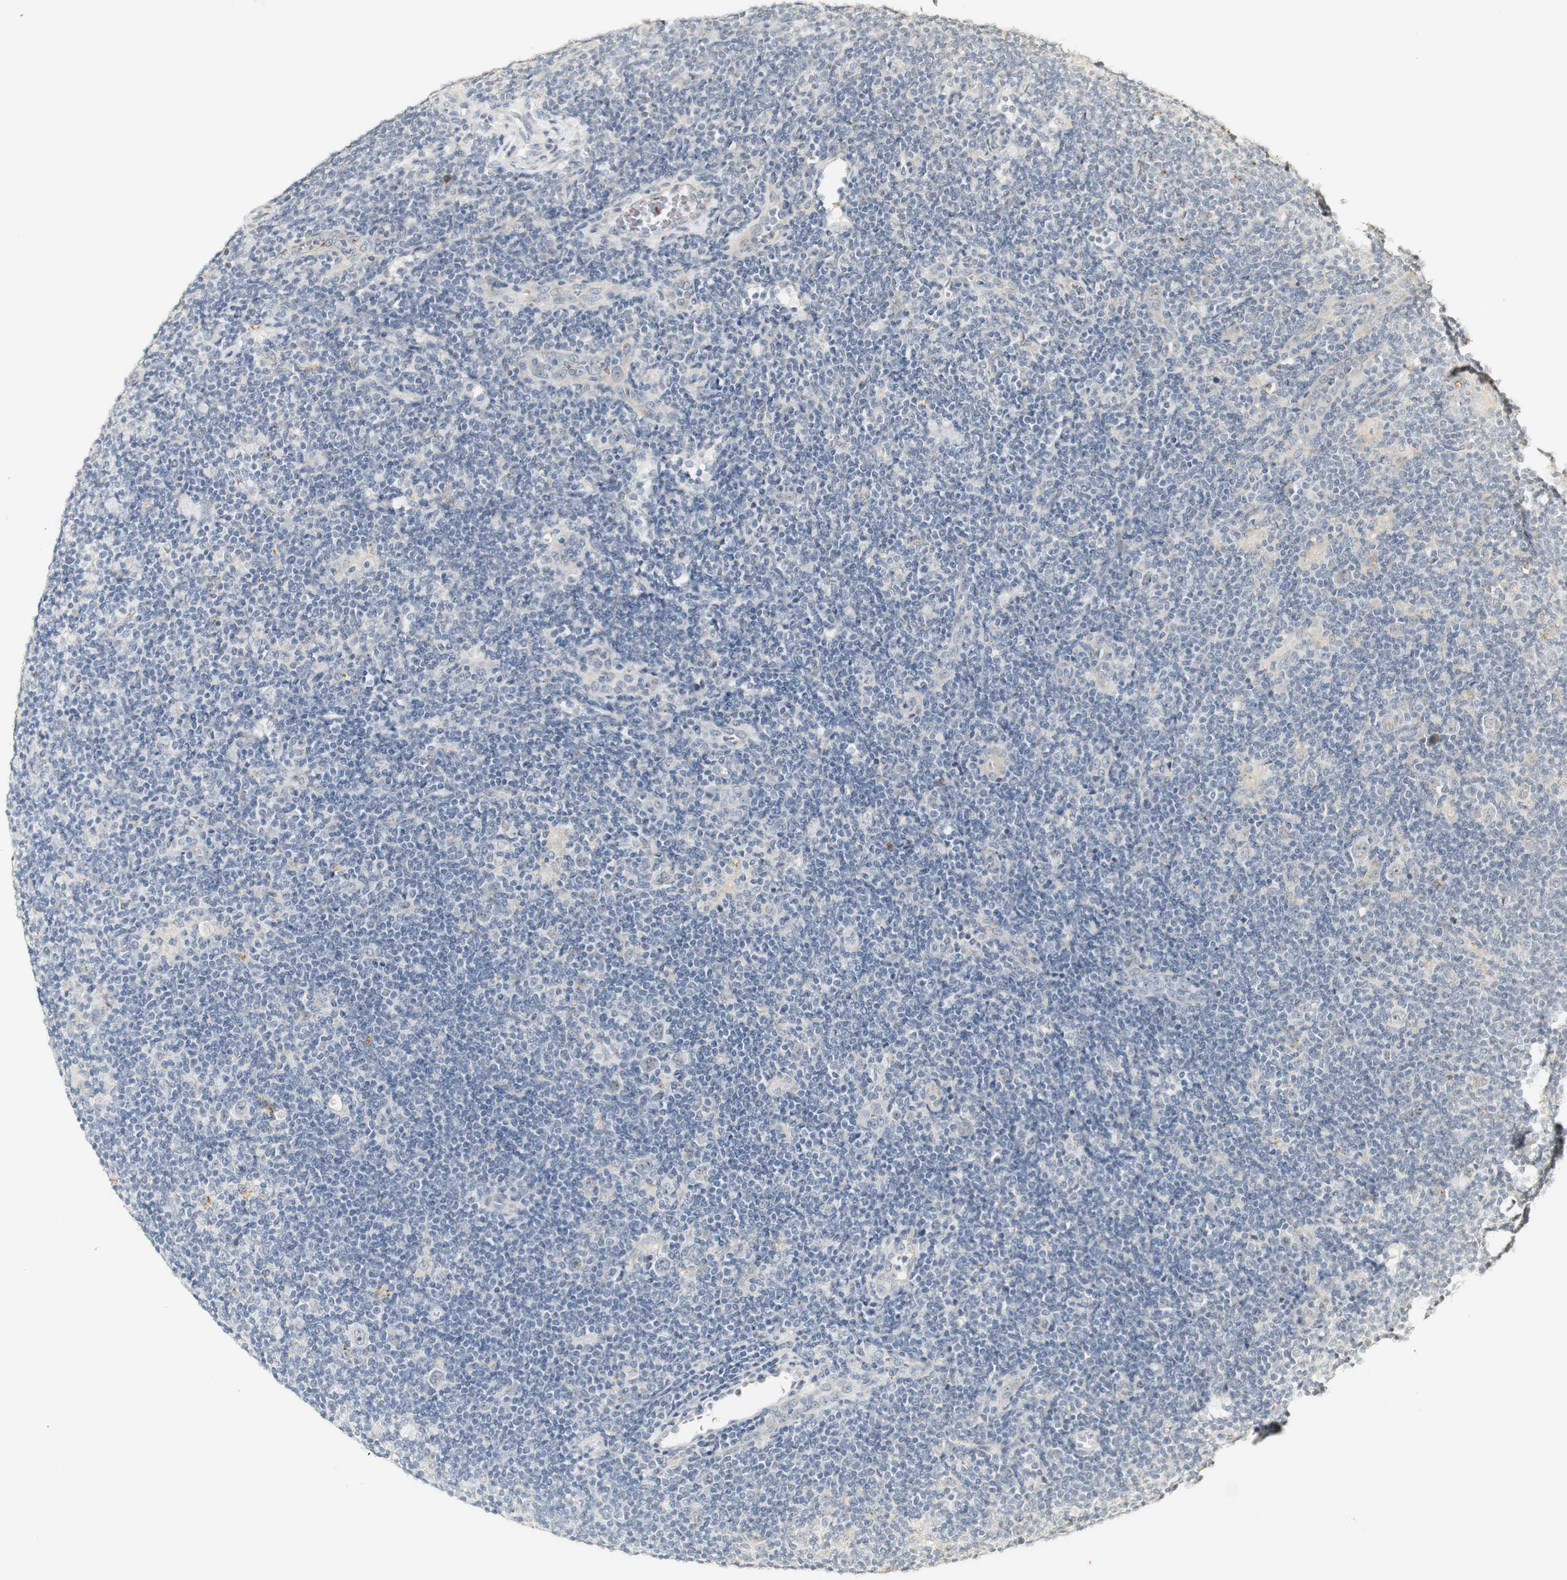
{"staining": {"intensity": "negative", "quantity": "none", "location": "none"}, "tissue": "lymphoma", "cell_type": "Tumor cells", "image_type": "cancer", "snomed": [{"axis": "morphology", "description": "Hodgkin's disease, NOS"}, {"axis": "topography", "description": "Lymph node"}], "caption": "This micrograph is of lymphoma stained with immunohistochemistry to label a protein in brown with the nuclei are counter-stained blue. There is no staining in tumor cells.", "gene": "SYT7", "patient": {"sex": "female", "age": 57}}